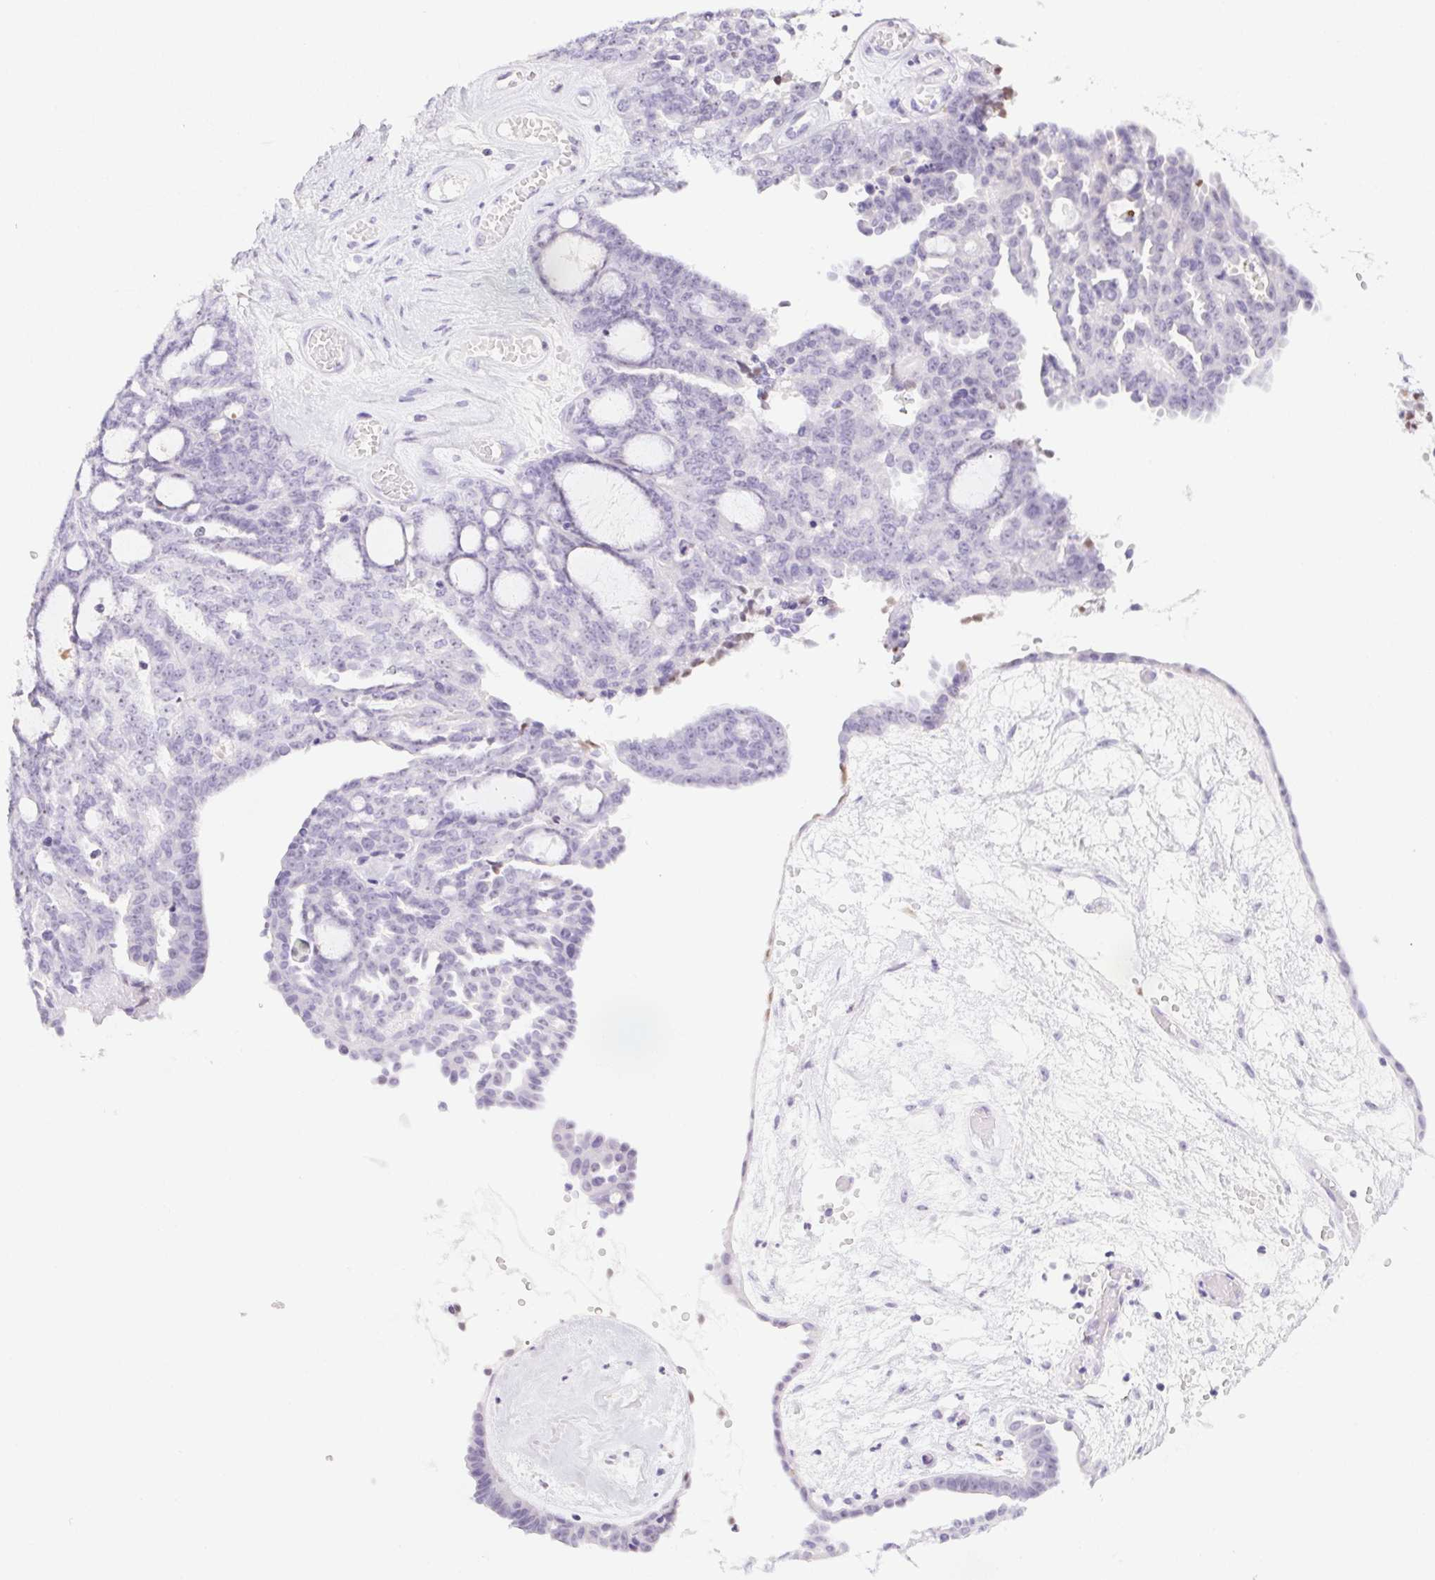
{"staining": {"intensity": "negative", "quantity": "none", "location": "none"}, "tissue": "ovarian cancer", "cell_type": "Tumor cells", "image_type": "cancer", "snomed": [{"axis": "morphology", "description": "Cystadenocarcinoma, serous, NOS"}, {"axis": "topography", "description": "Ovary"}], "caption": "This is an IHC histopathology image of human serous cystadenocarcinoma (ovarian). There is no positivity in tumor cells.", "gene": "ST8SIA3", "patient": {"sex": "female", "age": 71}}